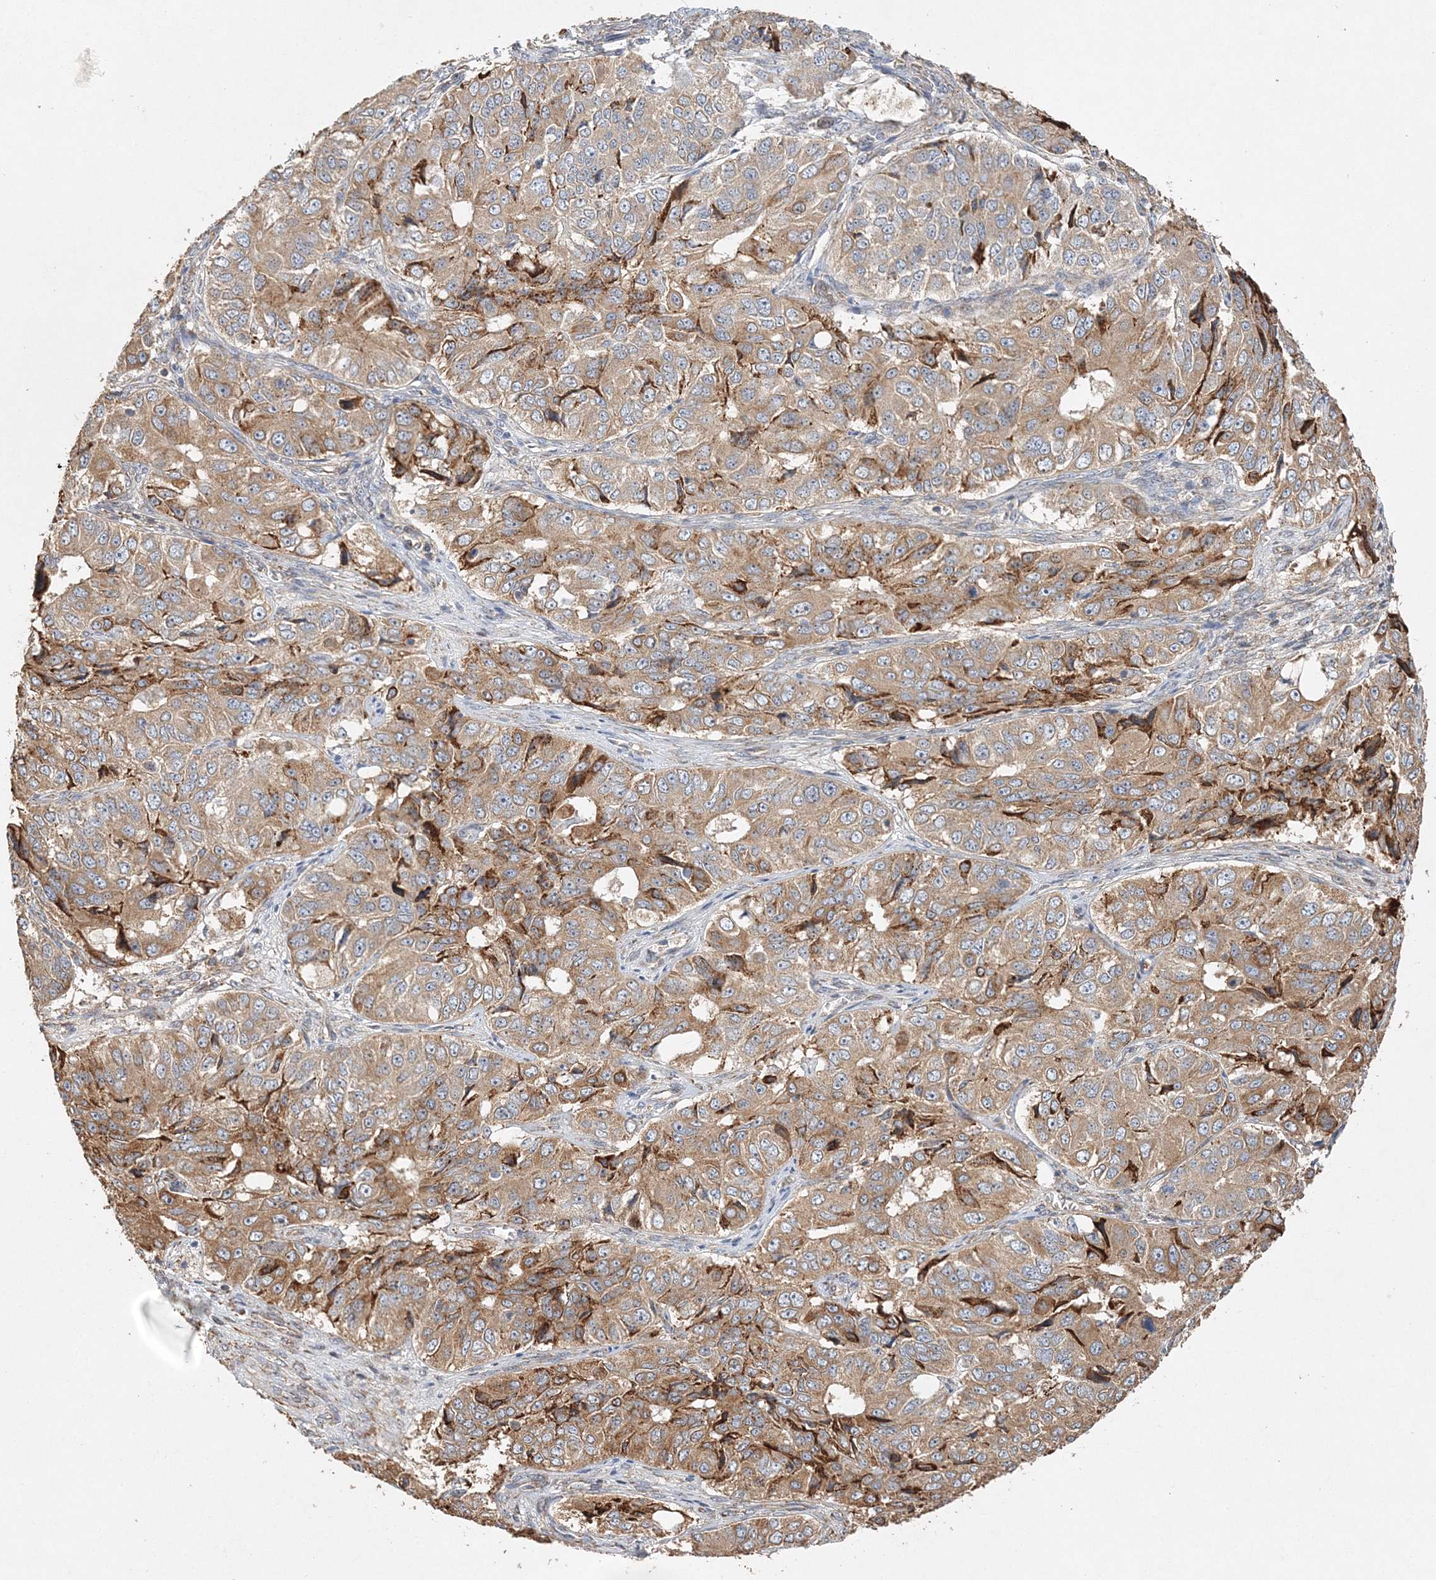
{"staining": {"intensity": "moderate", "quantity": ">75%", "location": "cytoplasmic/membranous"}, "tissue": "ovarian cancer", "cell_type": "Tumor cells", "image_type": "cancer", "snomed": [{"axis": "morphology", "description": "Carcinoma, endometroid"}, {"axis": "topography", "description": "Ovary"}], "caption": "IHC micrograph of neoplastic tissue: human ovarian cancer (endometroid carcinoma) stained using IHC shows medium levels of moderate protein expression localized specifically in the cytoplasmic/membranous of tumor cells, appearing as a cytoplasmic/membranous brown color.", "gene": "ZFYVE16", "patient": {"sex": "female", "age": 51}}